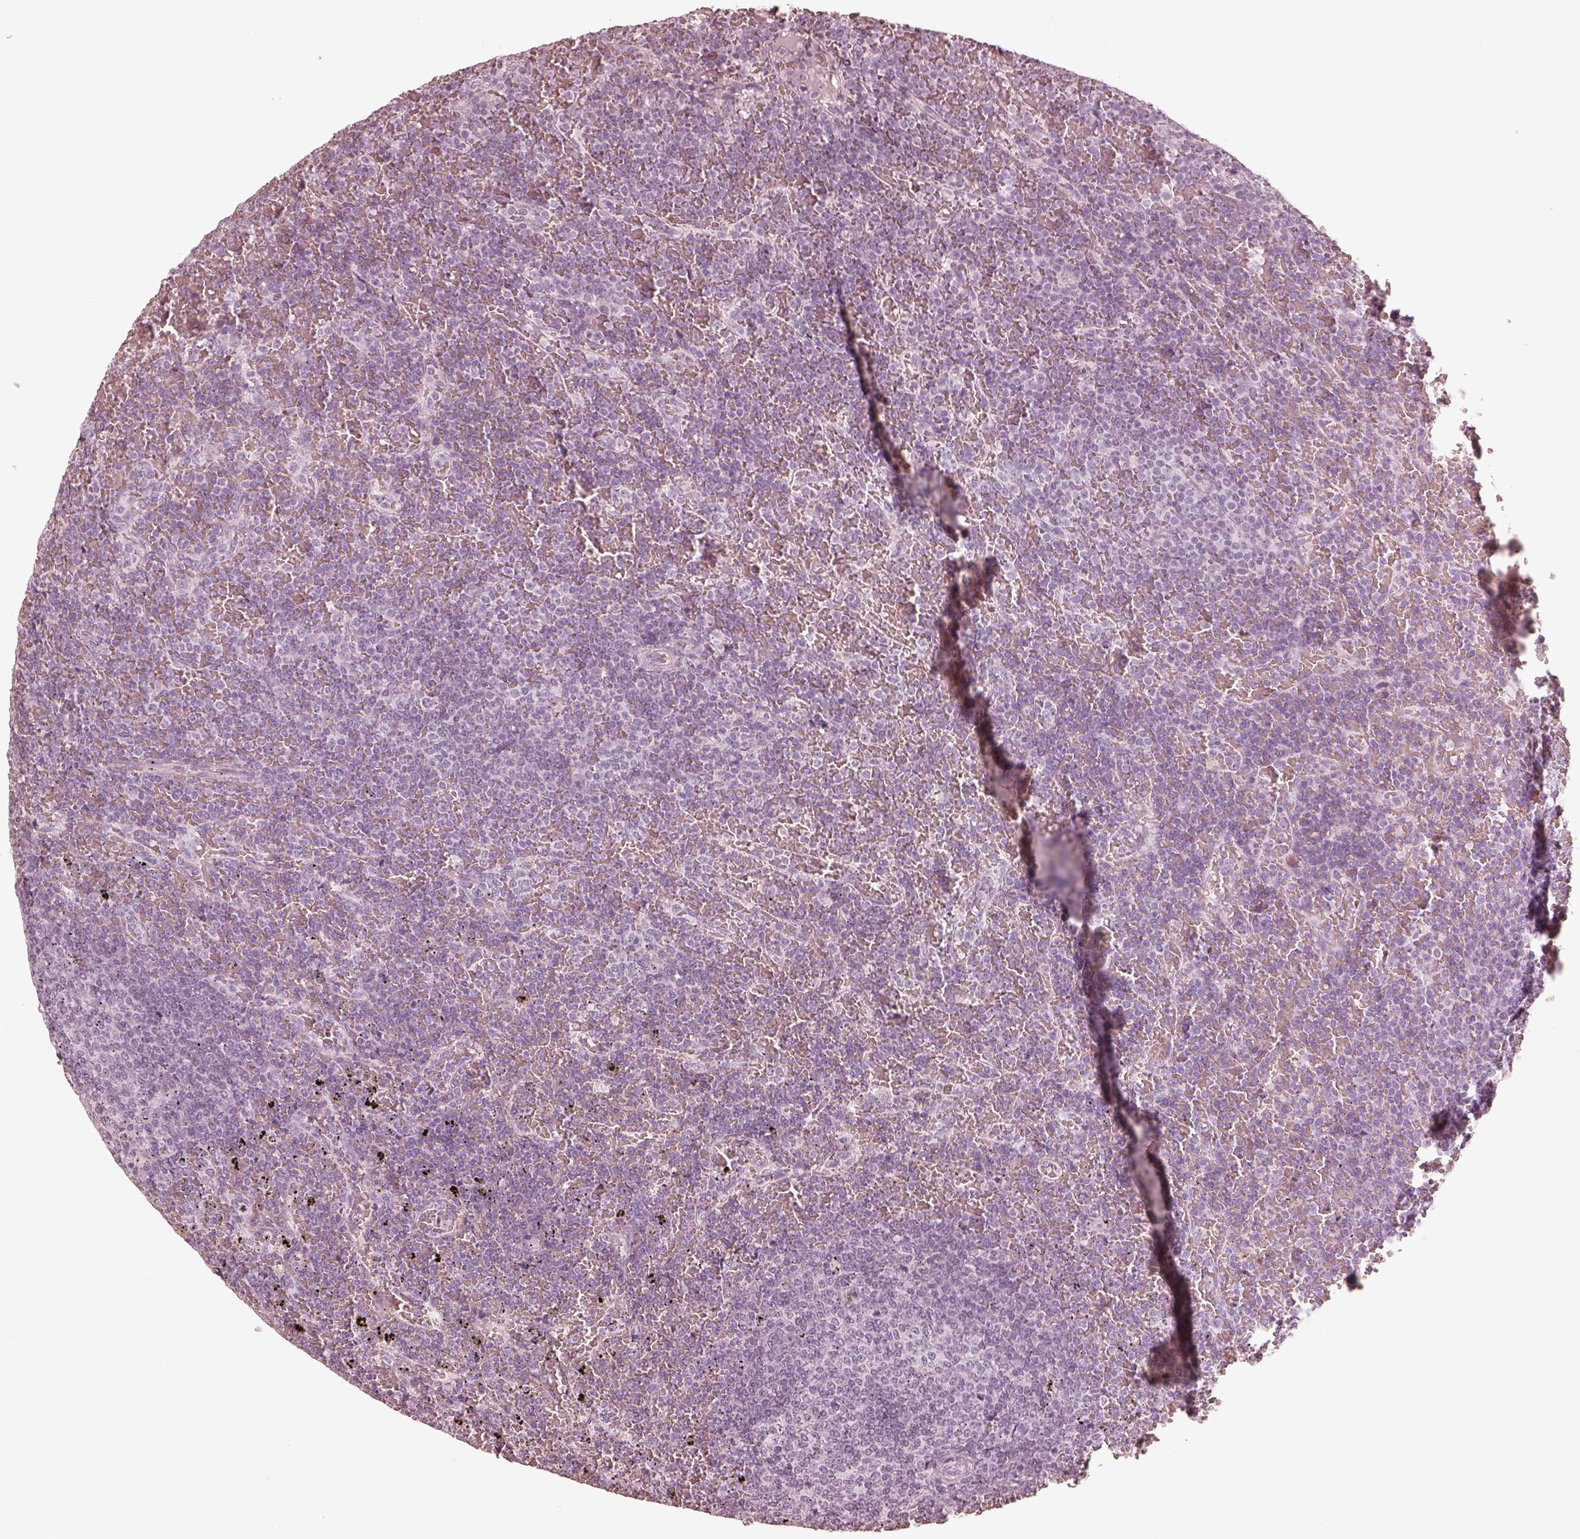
{"staining": {"intensity": "negative", "quantity": "none", "location": "none"}, "tissue": "lymphoma", "cell_type": "Tumor cells", "image_type": "cancer", "snomed": [{"axis": "morphology", "description": "Malignant lymphoma, non-Hodgkin's type, Low grade"}, {"axis": "topography", "description": "Spleen"}], "caption": "Immunohistochemical staining of low-grade malignant lymphoma, non-Hodgkin's type reveals no significant staining in tumor cells. (DAB immunohistochemistry, high magnification).", "gene": "CALR3", "patient": {"sex": "female", "age": 77}}